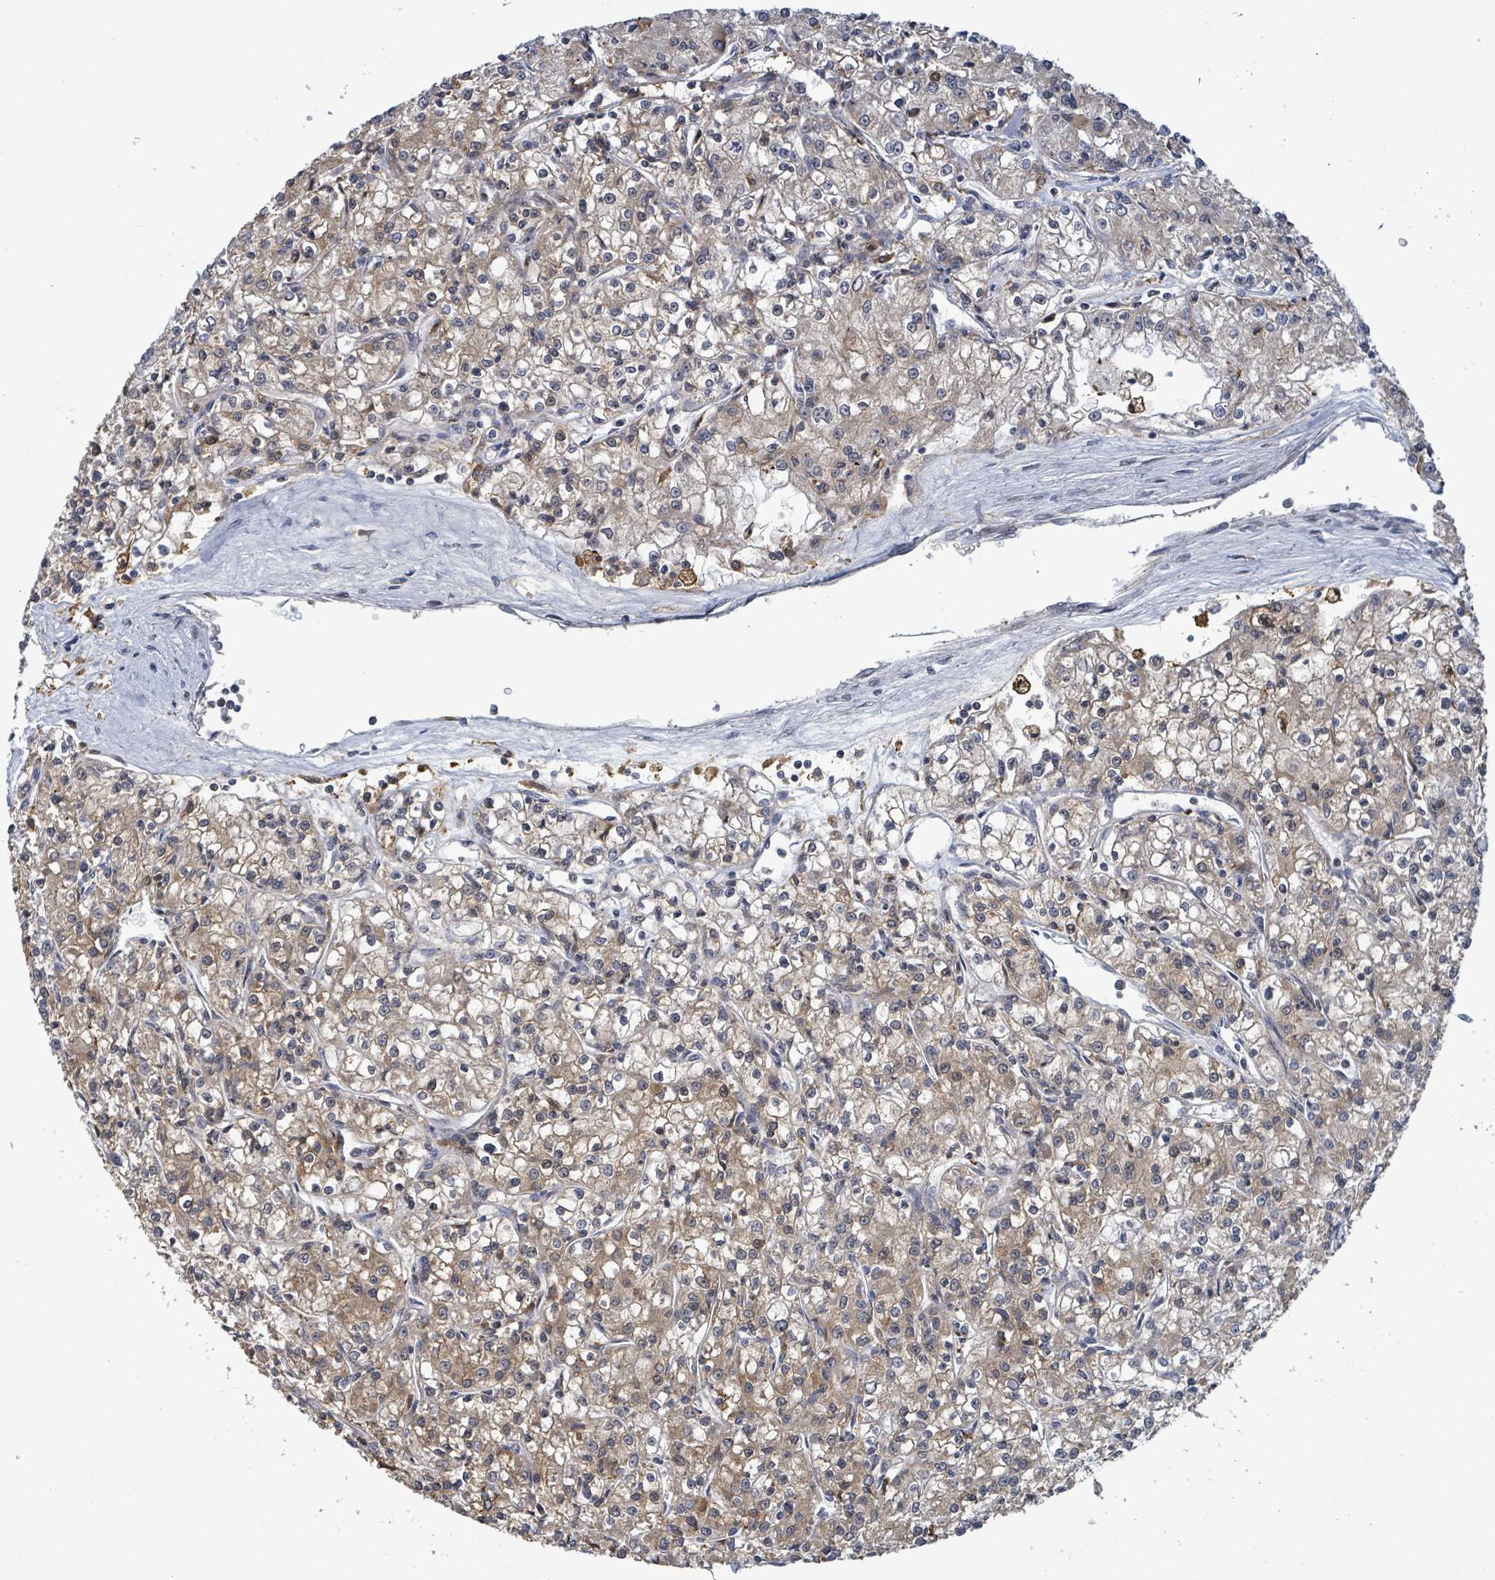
{"staining": {"intensity": "moderate", "quantity": "25%-75%", "location": "cytoplasmic/membranous"}, "tissue": "renal cancer", "cell_type": "Tumor cells", "image_type": "cancer", "snomed": [{"axis": "morphology", "description": "Adenocarcinoma, NOS"}, {"axis": "topography", "description": "Kidney"}], "caption": "IHC (DAB) staining of renal cancer (adenocarcinoma) shows moderate cytoplasmic/membranous protein expression in approximately 25%-75% of tumor cells. (DAB (3,3'-diaminobenzidine) = brown stain, brightfield microscopy at high magnification).", "gene": "FBXO6", "patient": {"sex": "female", "age": 59}}